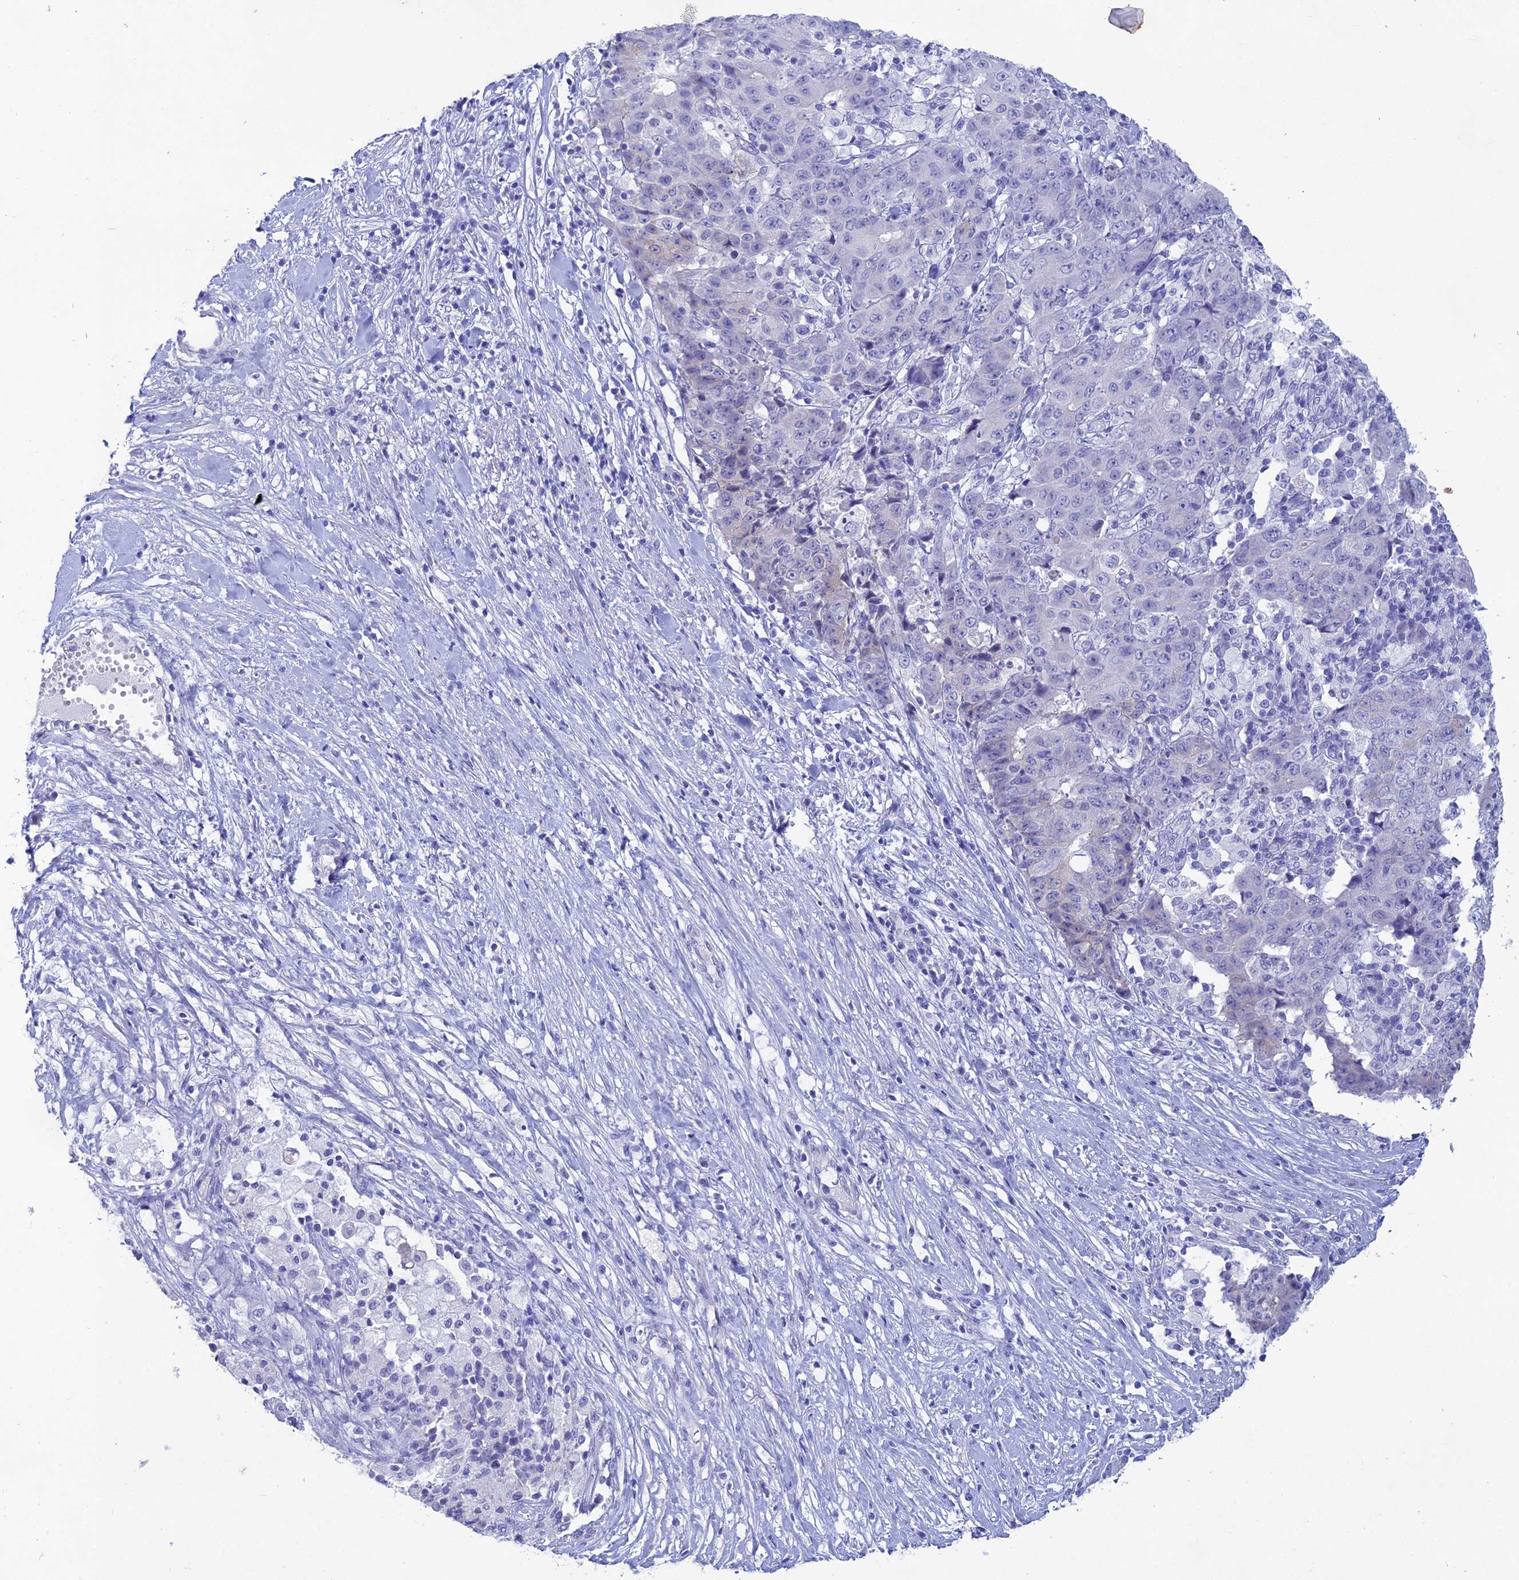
{"staining": {"intensity": "negative", "quantity": "none", "location": "none"}, "tissue": "ovarian cancer", "cell_type": "Tumor cells", "image_type": "cancer", "snomed": [{"axis": "morphology", "description": "Carcinoma, endometroid"}, {"axis": "topography", "description": "Ovary"}], "caption": "DAB (3,3'-diaminobenzidine) immunohistochemical staining of human endometroid carcinoma (ovarian) displays no significant positivity in tumor cells.", "gene": "BTBD19", "patient": {"sex": "female", "age": 42}}